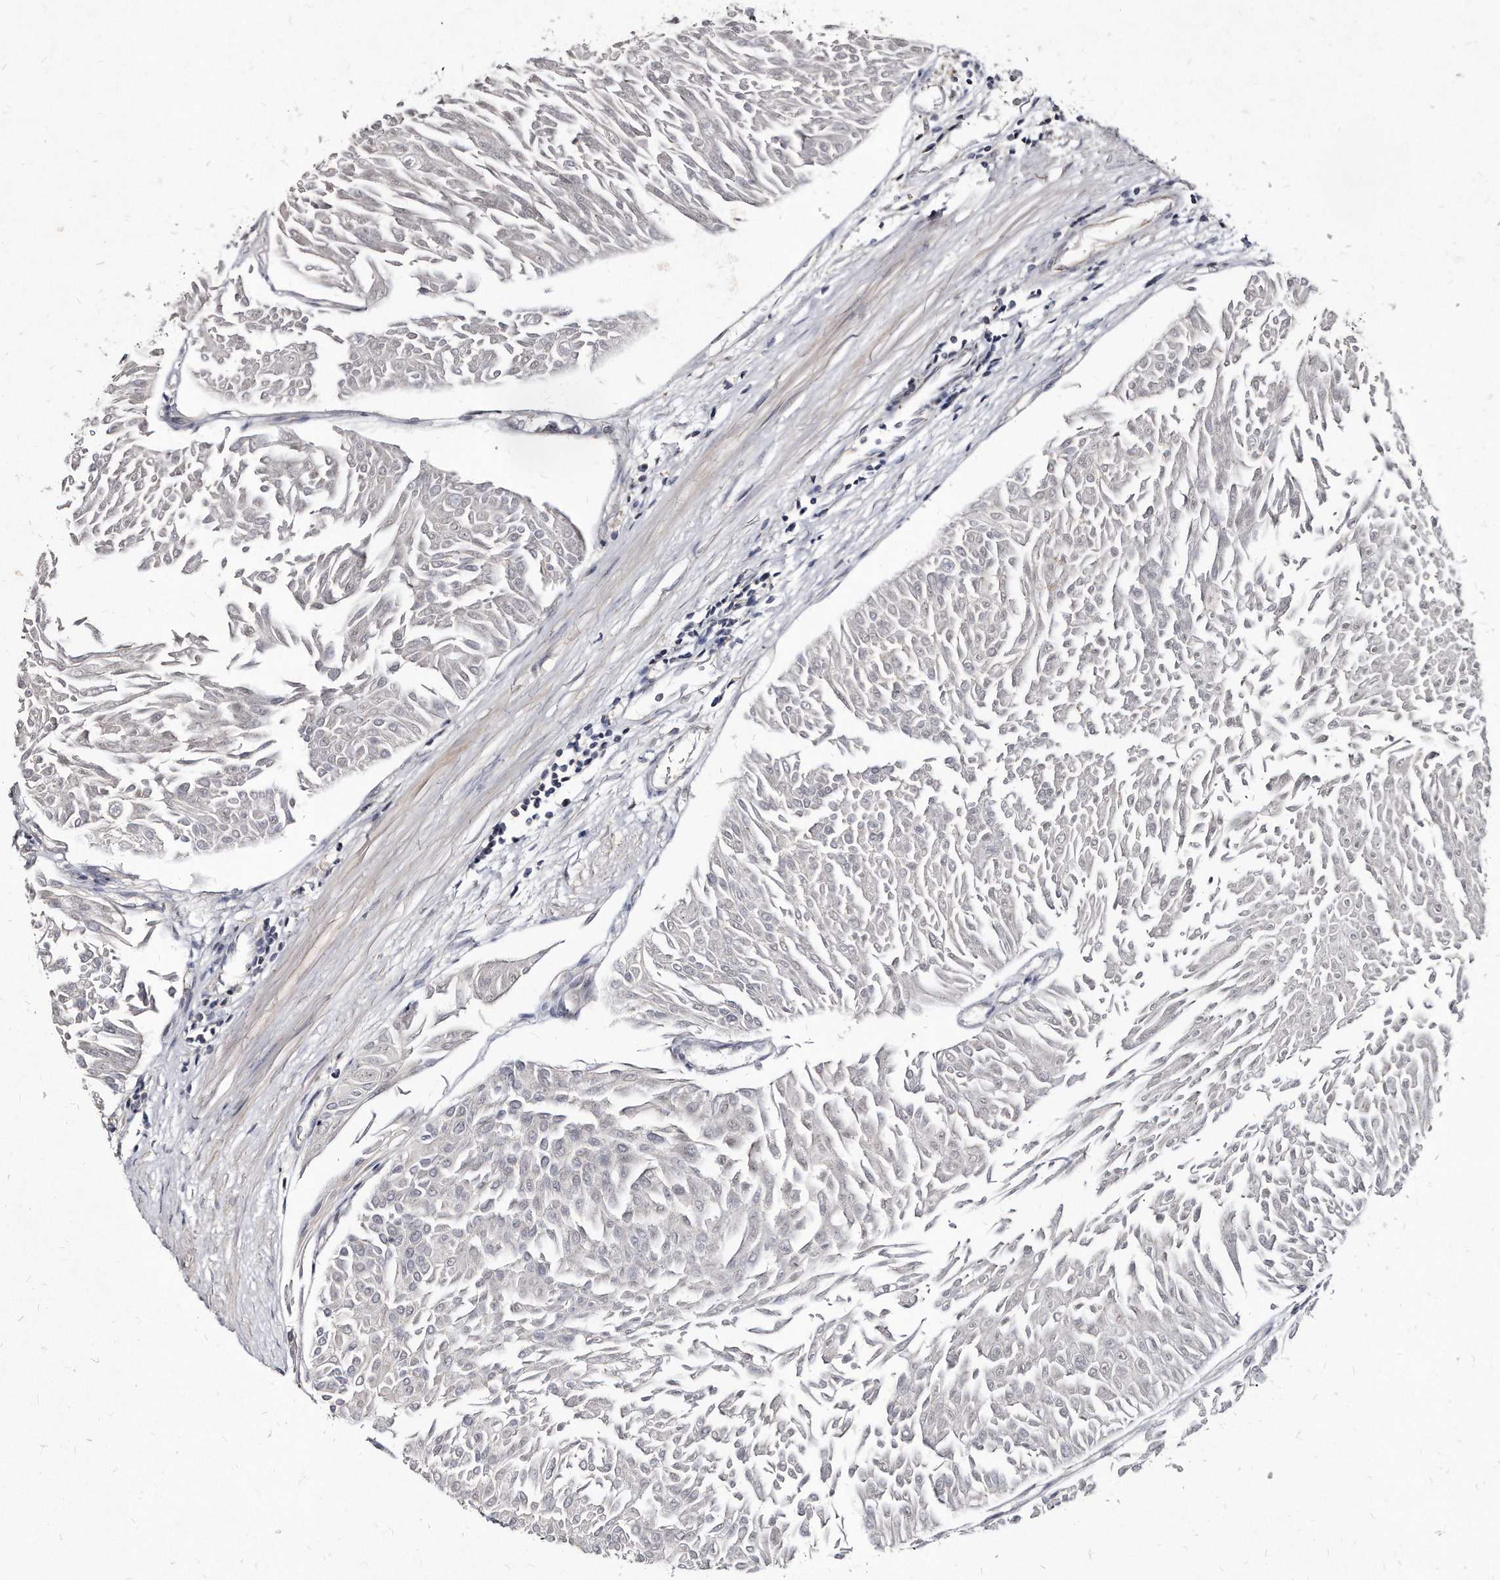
{"staining": {"intensity": "negative", "quantity": "none", "location": "none"}, "tissue": "urothelial cancer", "cell_type": "Tumor cells", "image_type": "cancer", "snomed": [{"axis": "morphology", "description": "Urothelial carcinoma, Low grade"}, {"axis": "topography", "description": "Urinary bladder"}], "caption": "Tumor cells show no significant staining in urothelial cancer. The staining is performed using DAB brown chromogen with nuclei counter-stained in using hematoxylin.", "gene": "KLHDC3", "patient": {"sex": "male", "age": 67}}